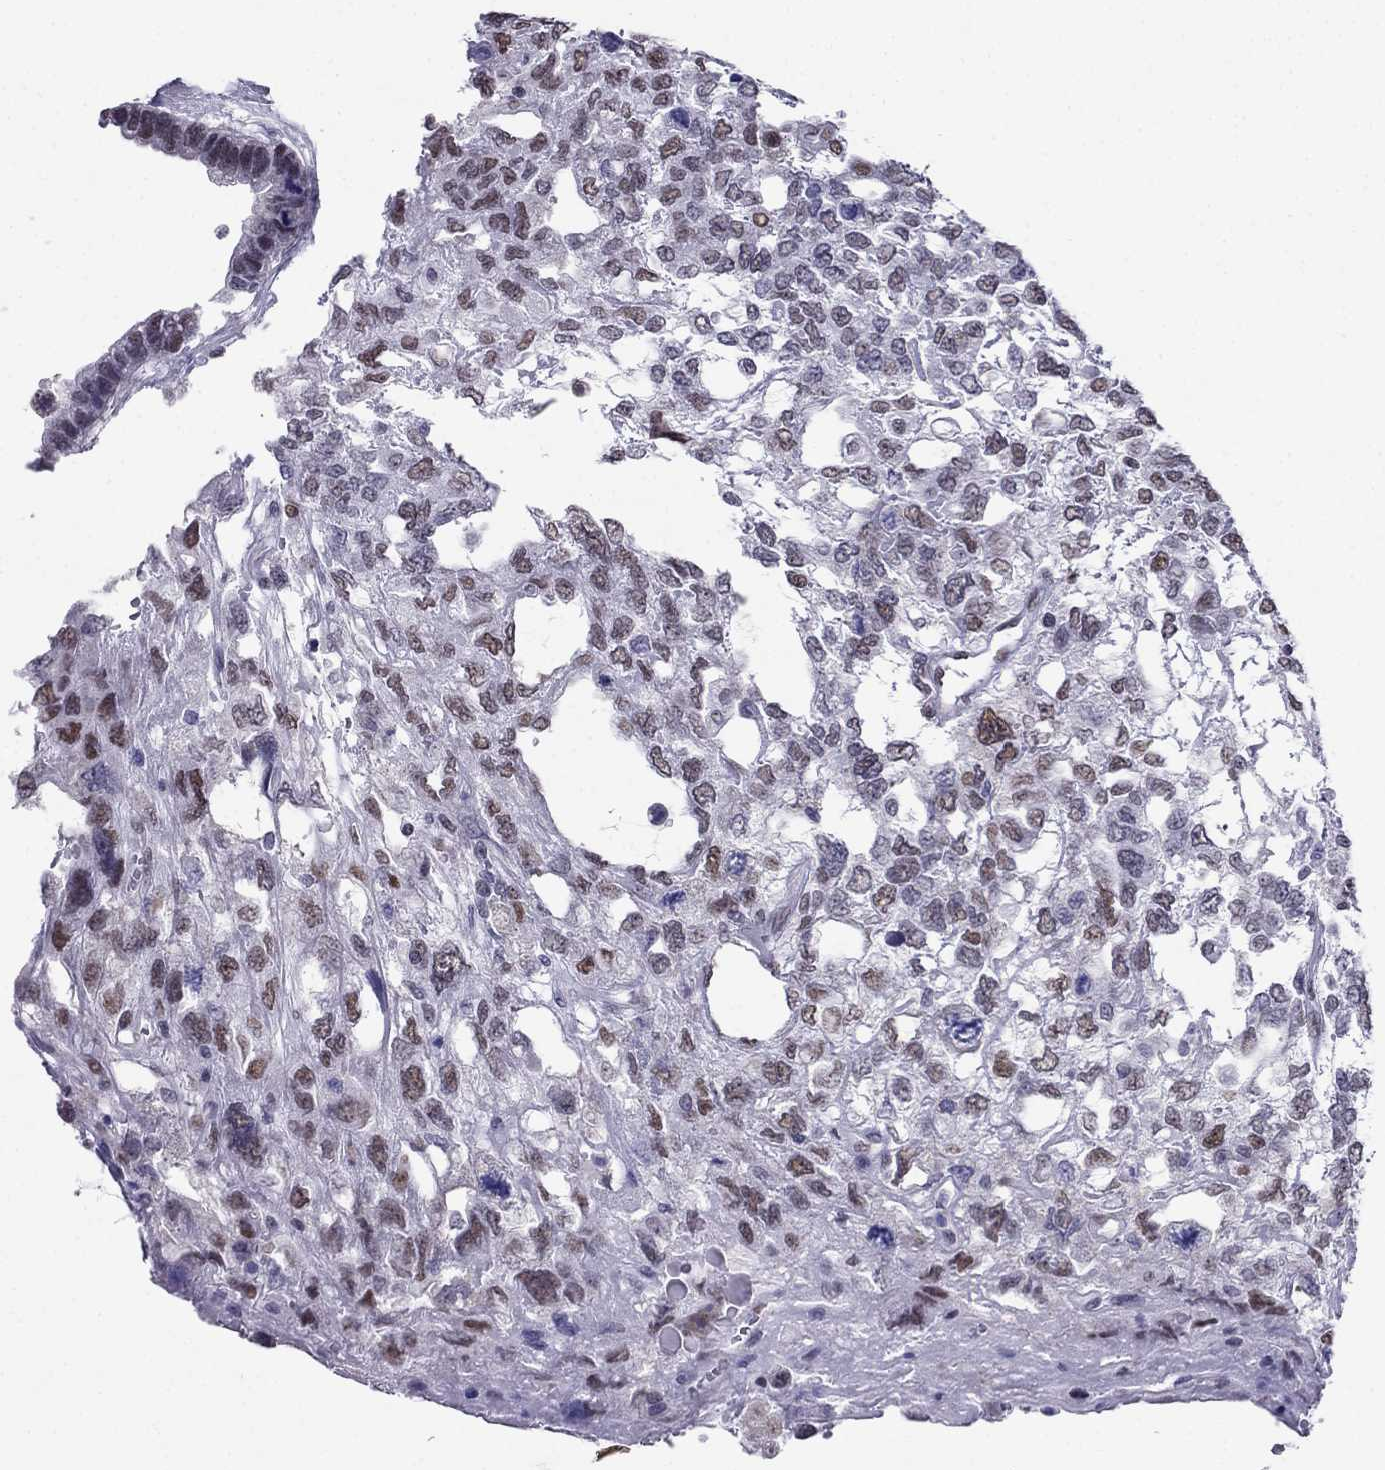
{"staining": {"intensity": "weak", "quantity": ">75%", "location": "nuclear"}, "tissue": "testis cancer", "cell_type": "Tumor cells", "image_type": "cancer", "snomed": [{"axis": "morphology", "description": "Seminoma, NOS"}, {"axis": "topography", "description": "Testis"}], "caption": "The image reveals a brown stain indicating the presence of a protein in the nuclear of tumor cells in testis cancer (seminoma).", "gene": "PPM1G", "patient": {"sex": "male", "age": 52}}